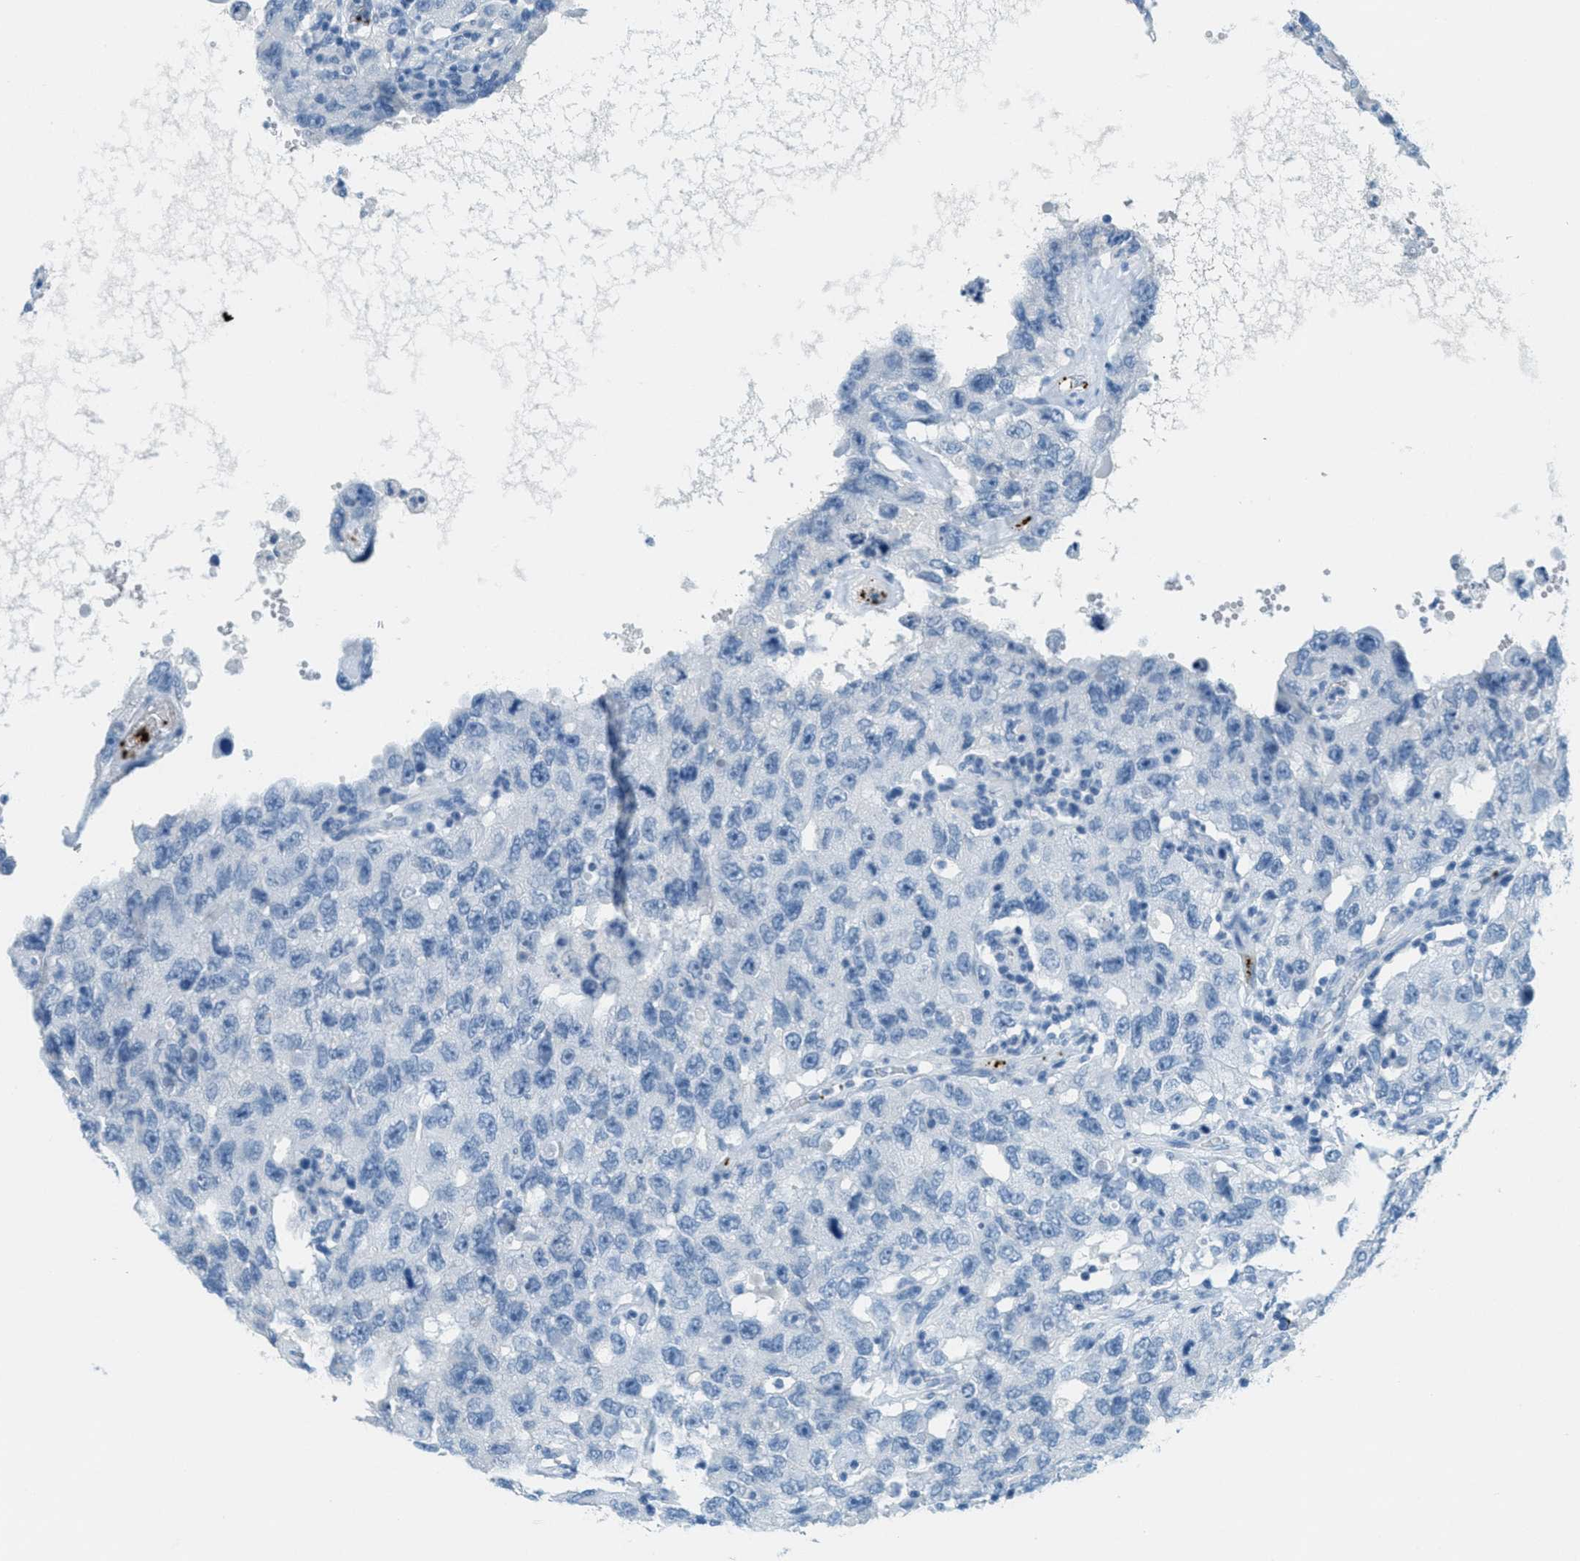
{"staining": {"intensity": "negative", "quantity": "none", "location": "none"}, "tissue": "testis cancer", "cell_type": "Tumor cells", "image_type": "cancer", "snomed": [{"axis": "morphology", "description": "Carcinoma, Embryonal, NOS"}, {"axis": "topography", "description": "Testis"}], "caption": "Immunohistochemistry (IHC) photomicrograph of testis embryonal carcinoma stained for a protein (brown), which exhibits no expression in tumor cells.", "gene": "PPBP", "patient": {"sex": "male", "age": 26}}